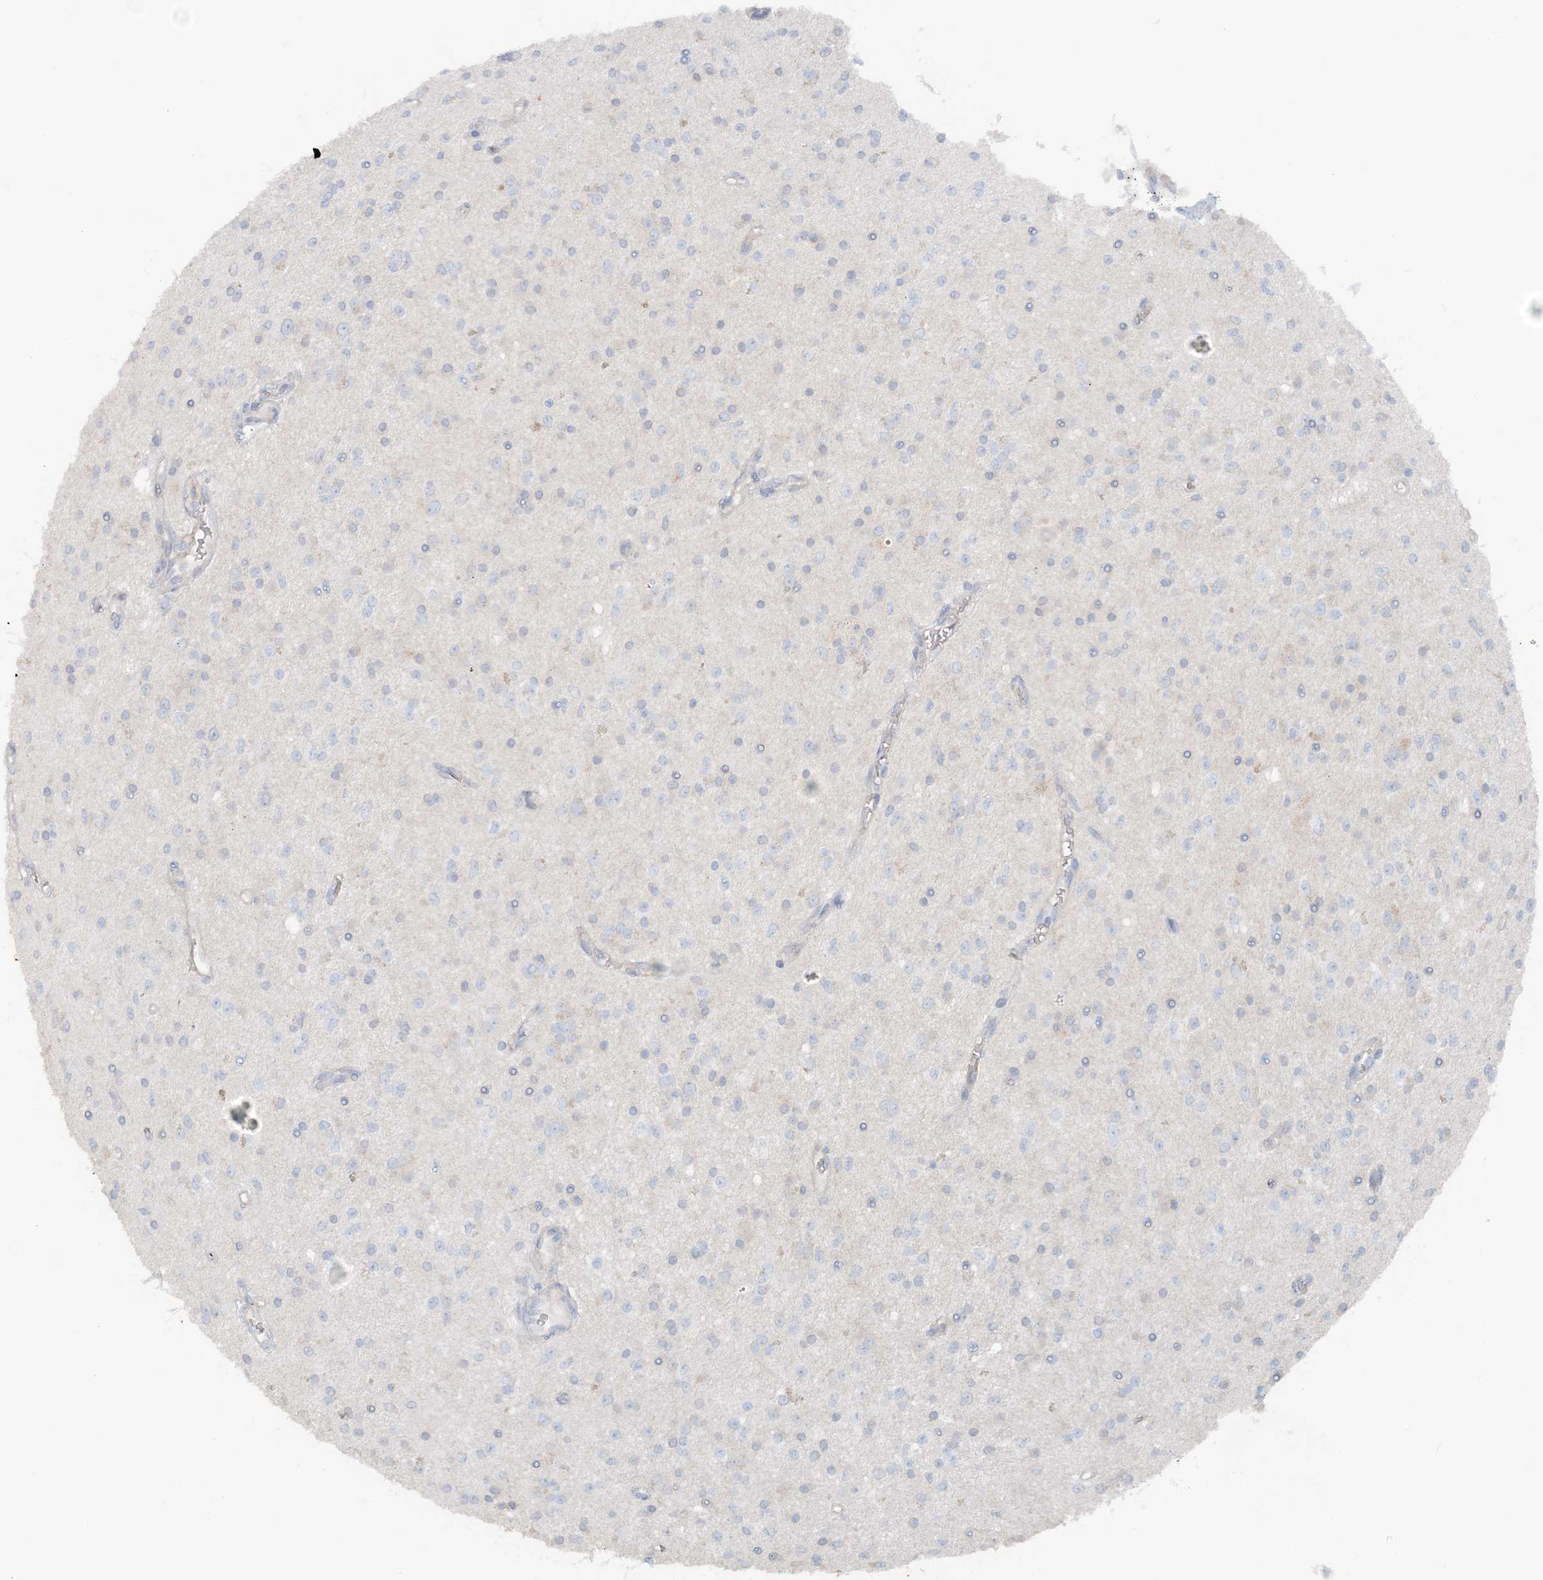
{"staining": {"intensity": "negative", "quantity": "none", "location": "none"}, "tissue": "glioma", "cell_type": "Tumor cells", "image_type": "cancer", "snomed": [{"axis": "morphology", "description": "Glioma, malignant, High grade"}, {"axis": "topography", "description": "Brain"}], "caption": "Tumor cells show no significant positivity in high-grade glioma (malignant). (DAB (3,3'-diaminobenzidine) IHC, high magnification).", "gene": "ATP11A", "patient": {"sex": "male", "age": 34}}